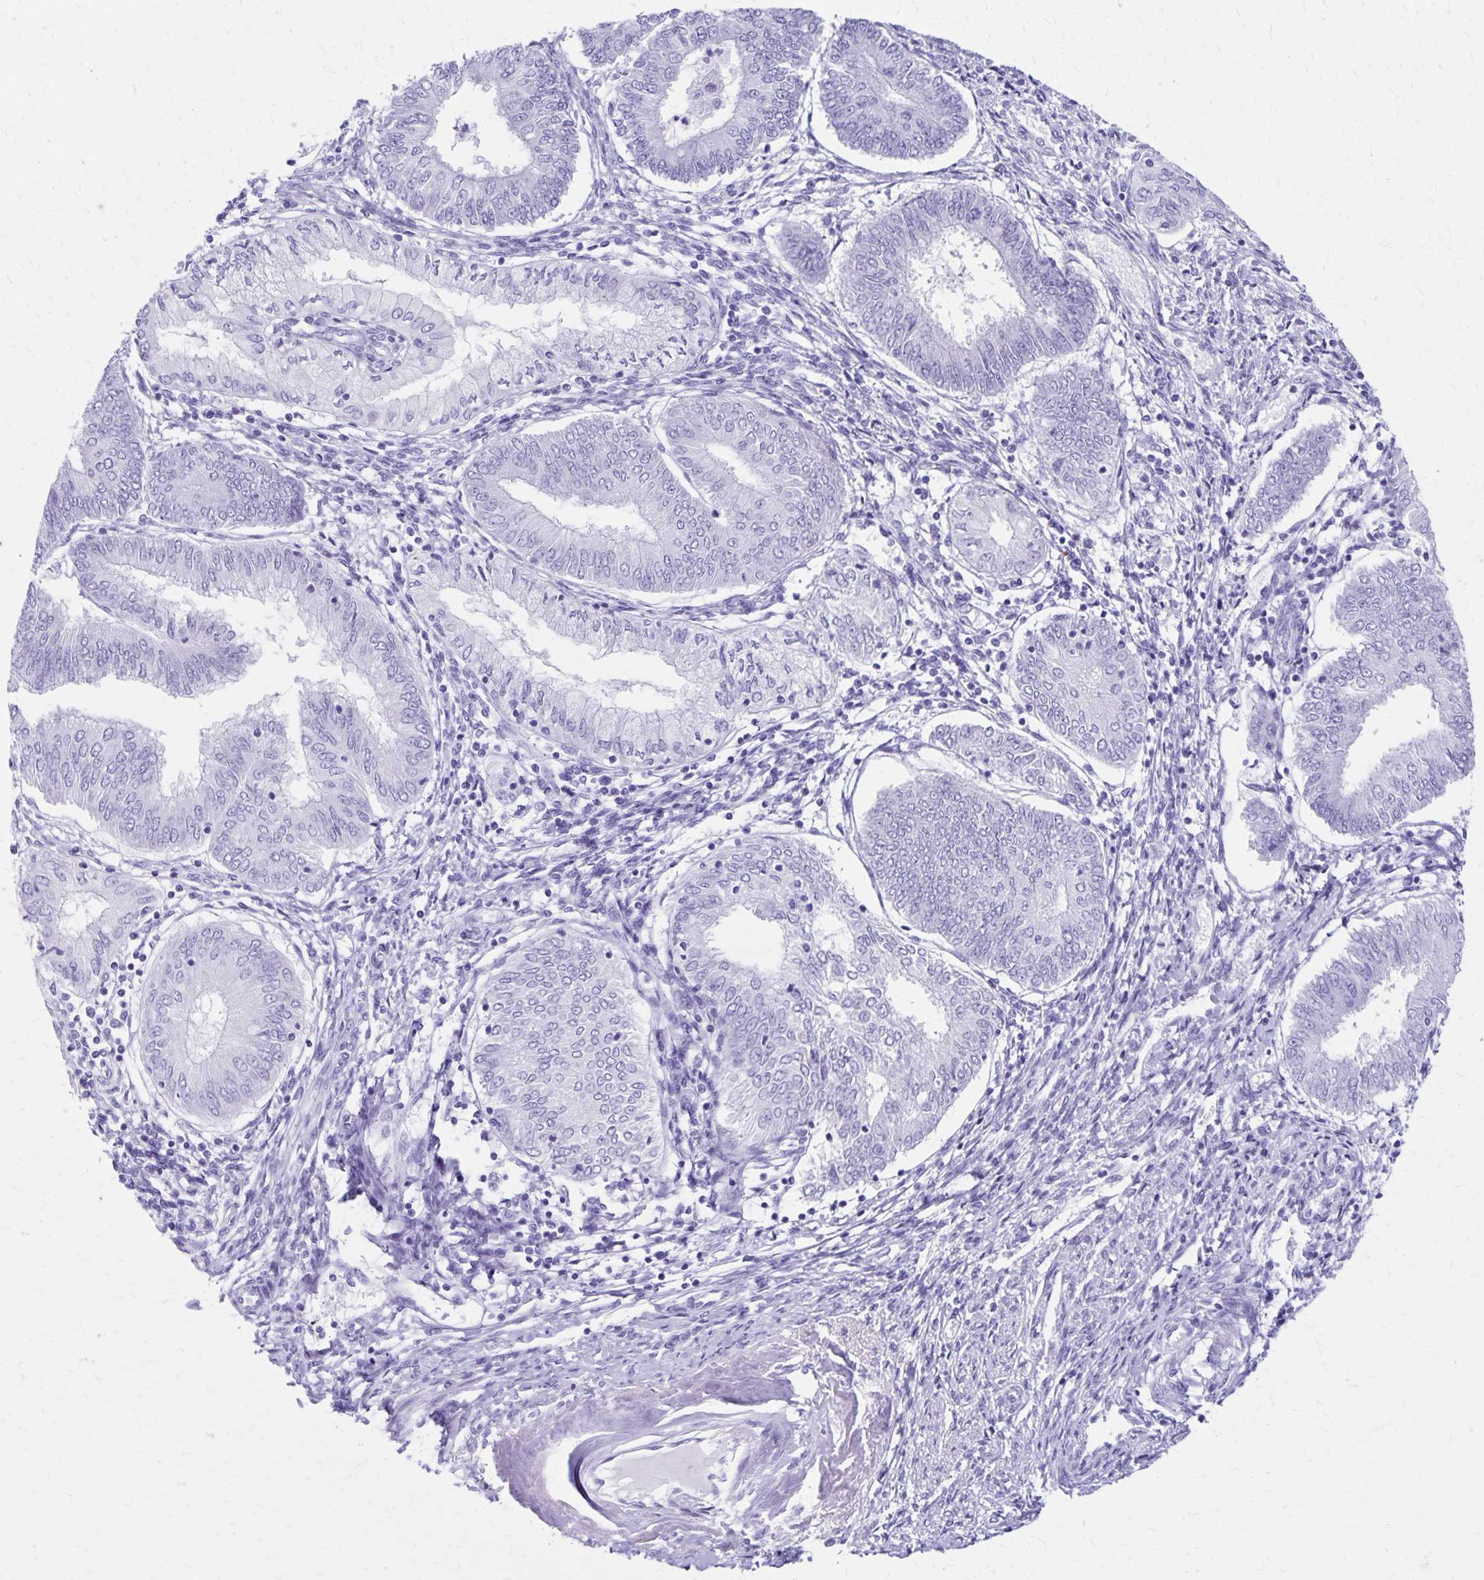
{"staining": {"intensity": "negative", "quantity": "none", "location": "none"}, "tissue": "endometrial cancer", "cell_type": "Tumor cells", "image_type": "cancer", "snomed": [{"axis": "morphology", "description": "Adenocarcinoma, NOS"}, {"axis": "topography", "description": "Endometrium"}], "caption": "This is an immunohistochemistry histopathology image of endometrial cancer (adenocarcinoma). There is no staining in tumor cells.", "gene": "DEFA5", "patient": {"sex": "female", "age": 68}}